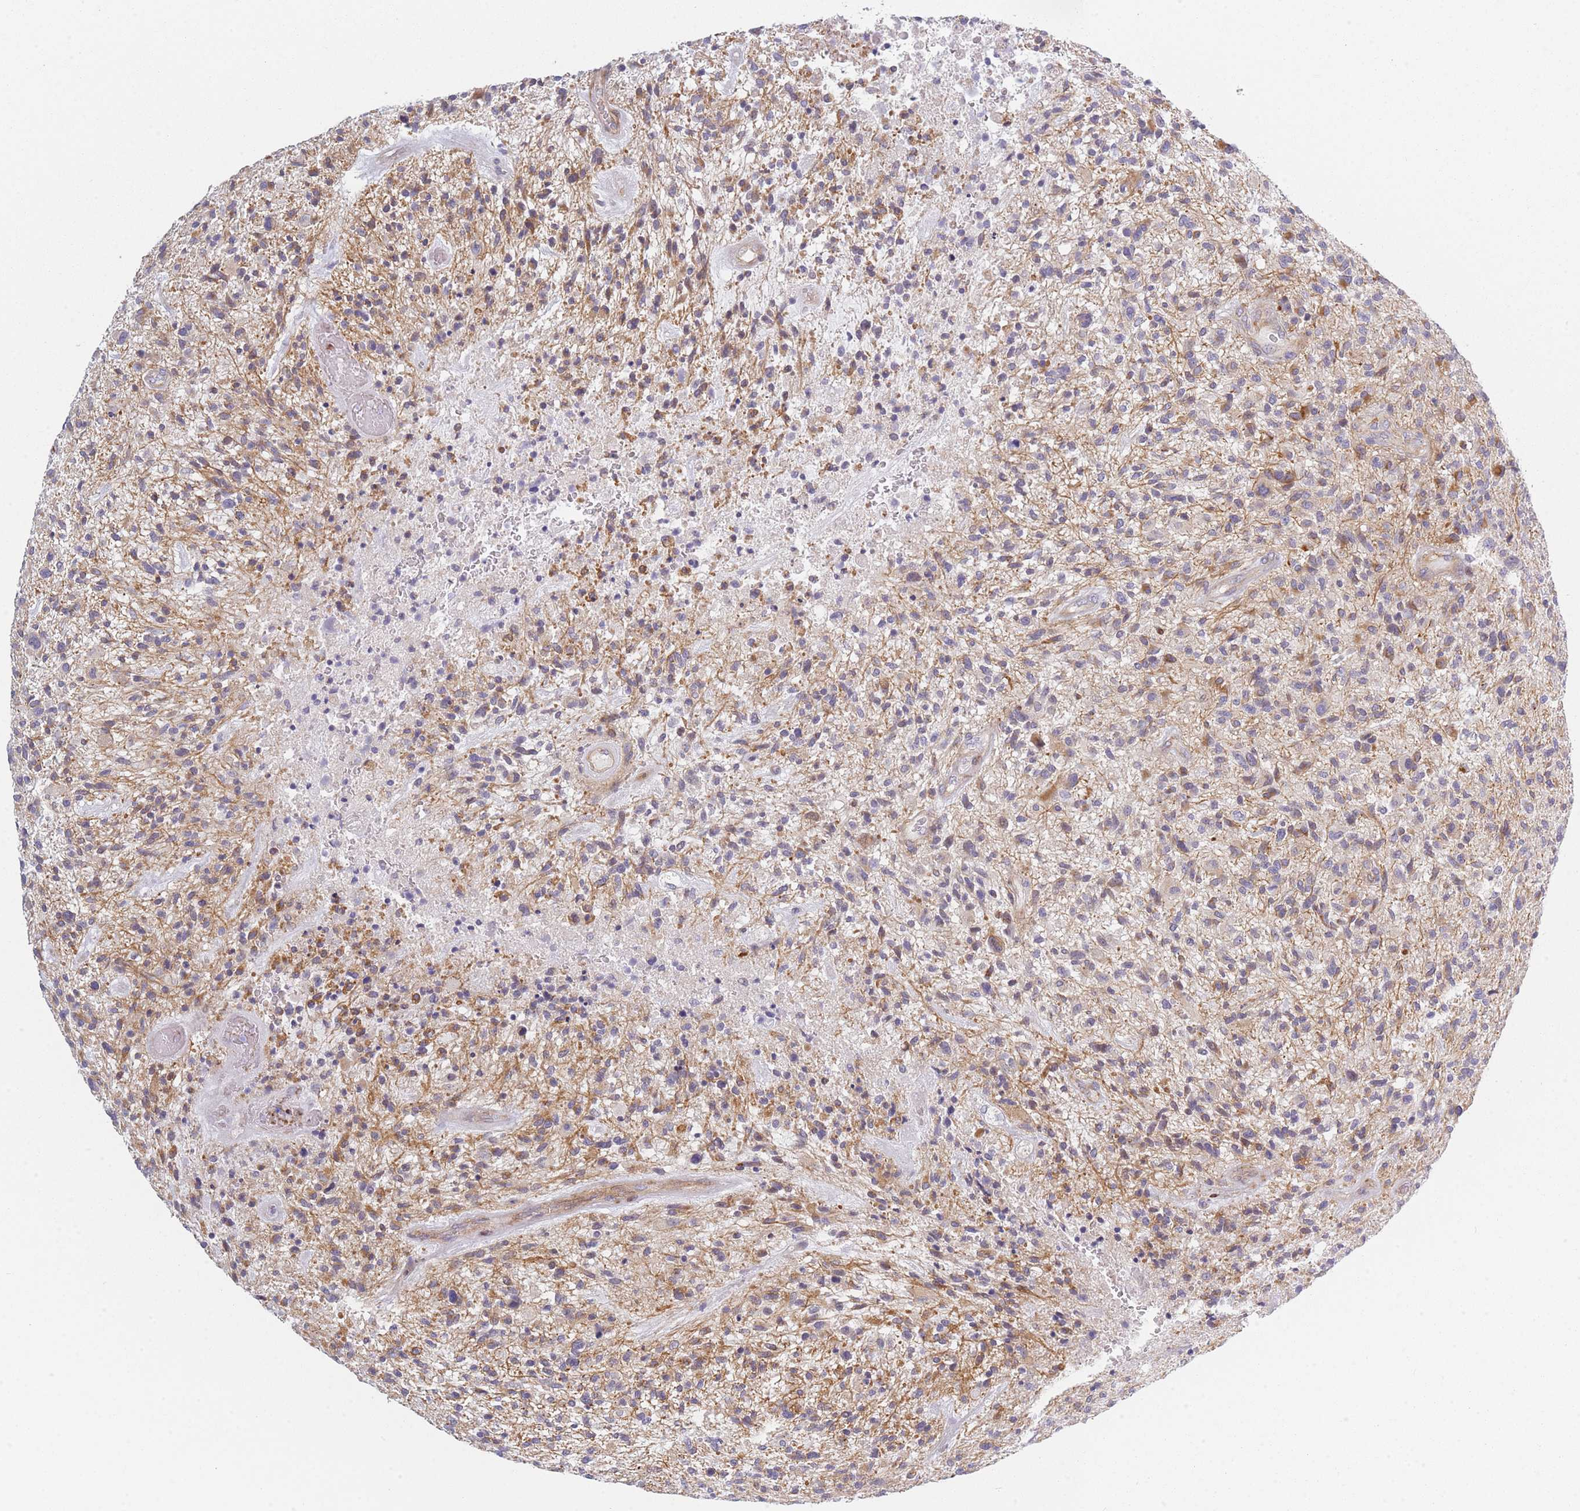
{"staining": {"intensity": "negative", "quantity": "none", "location": "none"}, "tissue": "glioma", "cell_type": "Tumor cells", "image_type": "cancer", "snomed": [{"axis": "morphology", "description": "Glioma, malignant, High grade"}, {"axis": "topography", "description": "Brain"}], "caption": "DAB immunohistochemical staining of human glioma exhibits no significant staining in tumor cells.", "gene": "SLC7A6", "patient": {"sex": "male", "age": 47}}